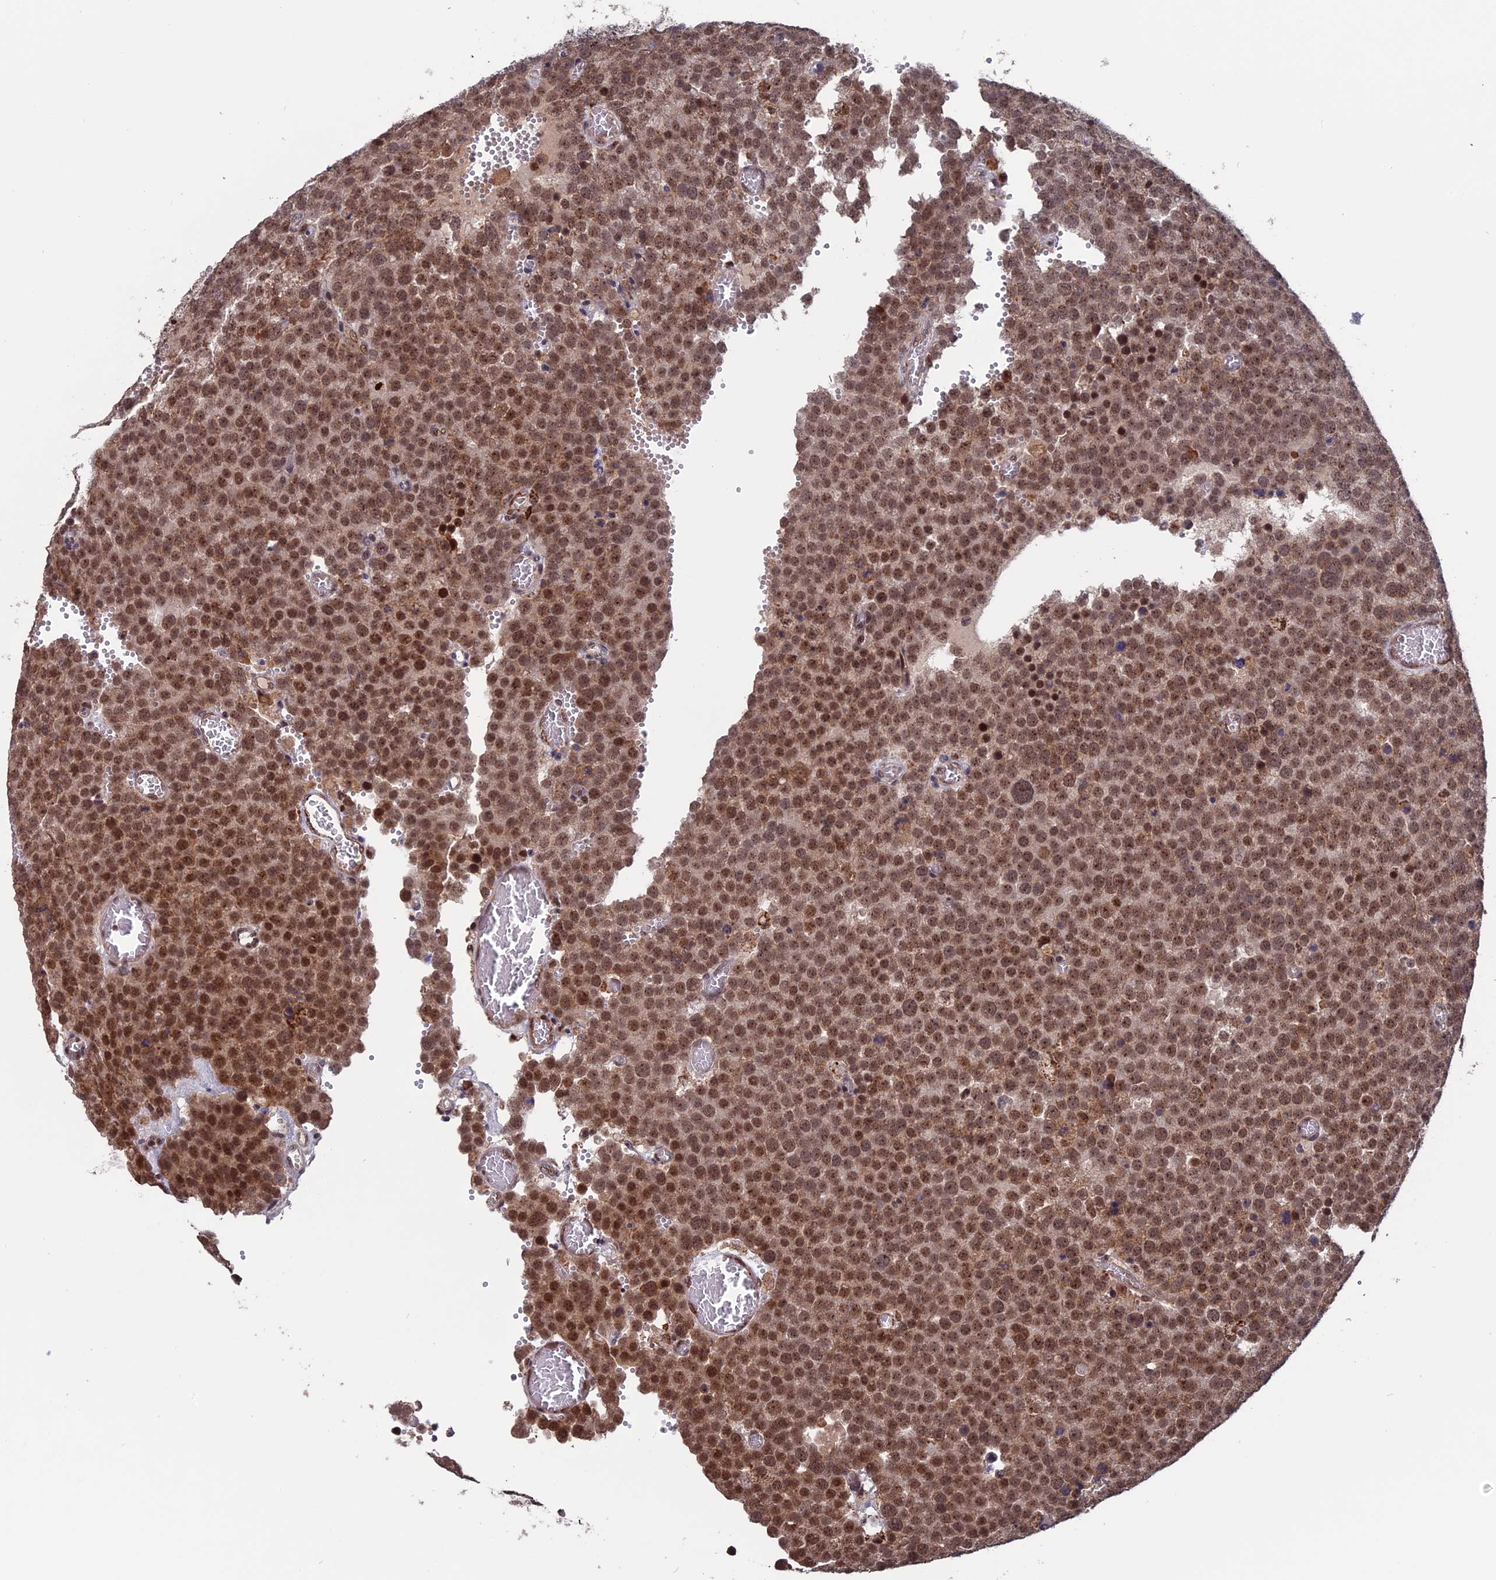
{"staining": {"intensity": "moderate", "quantity": ">75%", "location": "nuclear"}, "tissue": "testis cancer", "cell_type": "Tumor cells", "image_type": "cancer", "snomed": [{"axis": "morphology", "description": "Normal tissue, NOS"}, {"axis": "morphology", "description": "Seminoma, NOS"}, {"axis": "topography", "description": "Testis"}], "caption": "Protein staining of testis cancer (seminoma) tissue shows moderate nuclear staining in about >75% of tumor cells.", "gene": "CACTIN", "patient": {"sex": "male", "age": 71}}